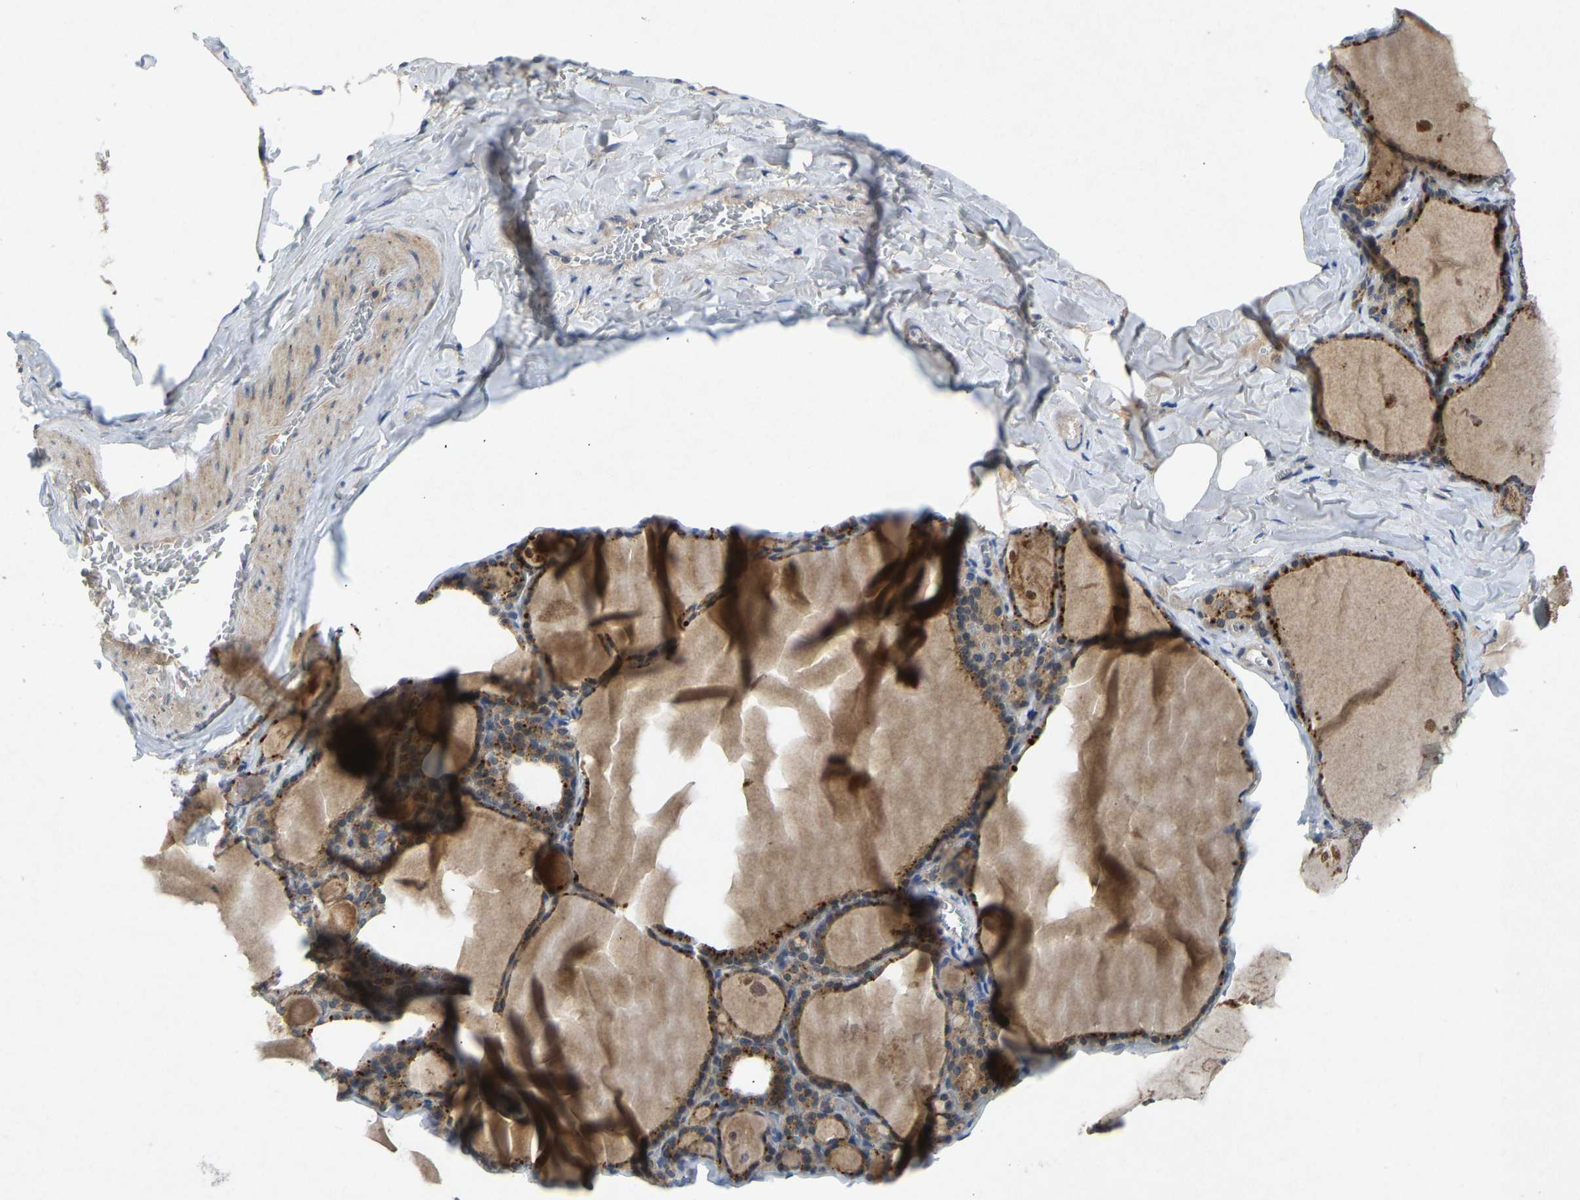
{"staining": {"intensity": "moderate", "quantity": ">75%", "location": "cytoplasmic/membranous"}, "tissue": "thyroid gland", "cell_type": "Glandular cells", "image_type": "normal", "snomed": [{"axis": "morphology", "description": "Normal tissue, NOS"}, {"axis": "topography", "description": "Thyroid gland"}], "caption": "IHC histopathology image of unremarkable human thyroid gland stained for a protein (brown), which demonstrates medium levels of moderate cytoplasmic/membranous positivity in approximately >75% of glandular cells.", "gene": "PDE7A", "patient": {"sex": "male", "age": 56}}